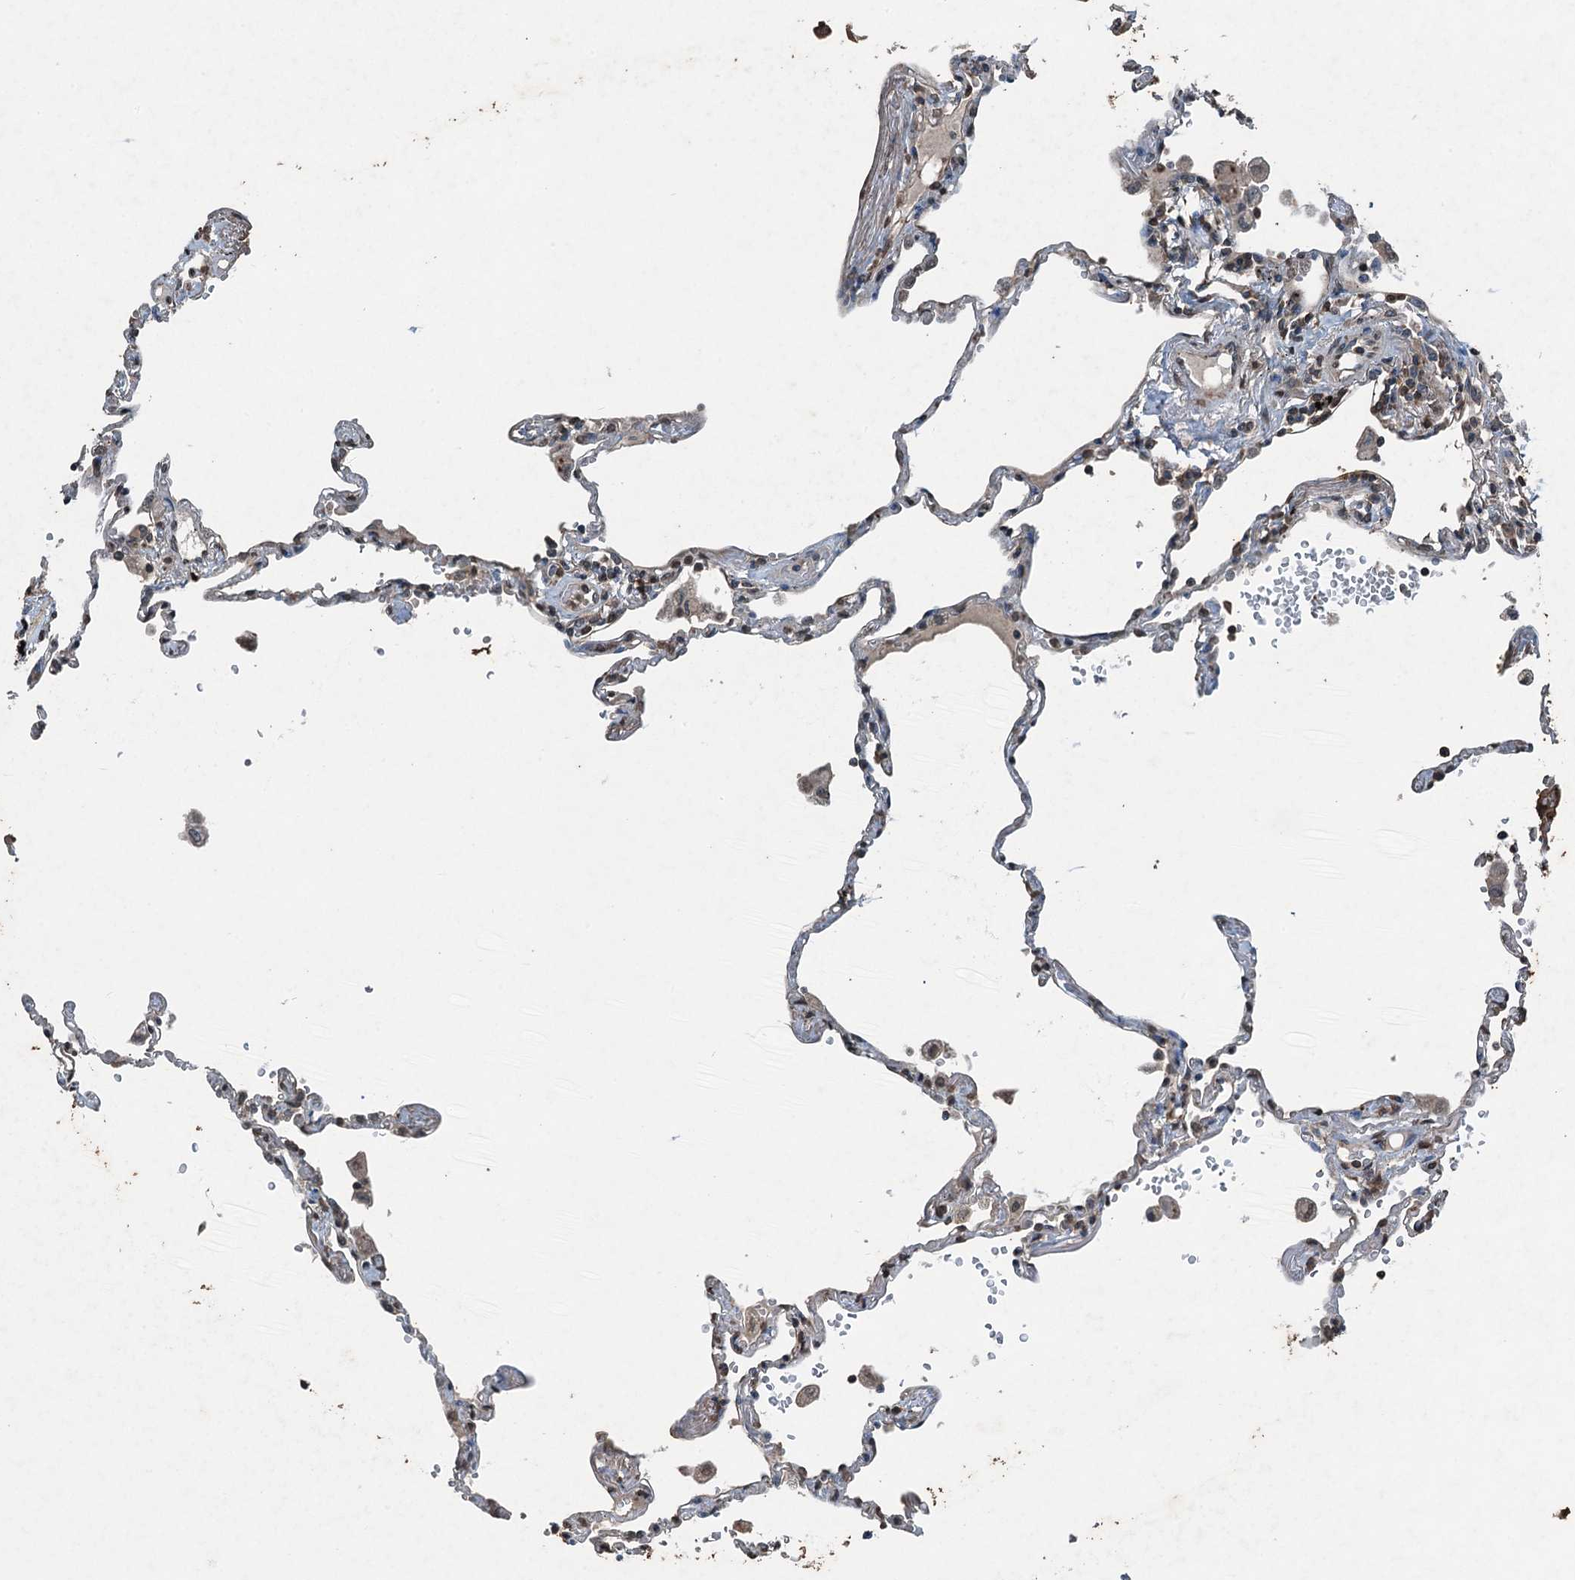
{"staining": {"intensity": "negative", "quantity": "none", "location": "none"}, "tissue": "lung", "cell_type": "Alveolar cells", "image_type": "normal", "snomed": [{"axis": "morphology", "description": "Normal tissue, NOS"}, {"axis": "topography", "description": "Lung"}], "caption": "Immunohistochemistry (IHC) micrograph of benign lung stained for a protein (brown), which exhibits no expression in alveolar cells. (Brightfield microscopy of DAB (3,3'-diaminobenzidine) immunohistochemistry at high magnification).", "gene": "TCTN1", "patient": {"sex": "female", "age": 67}}